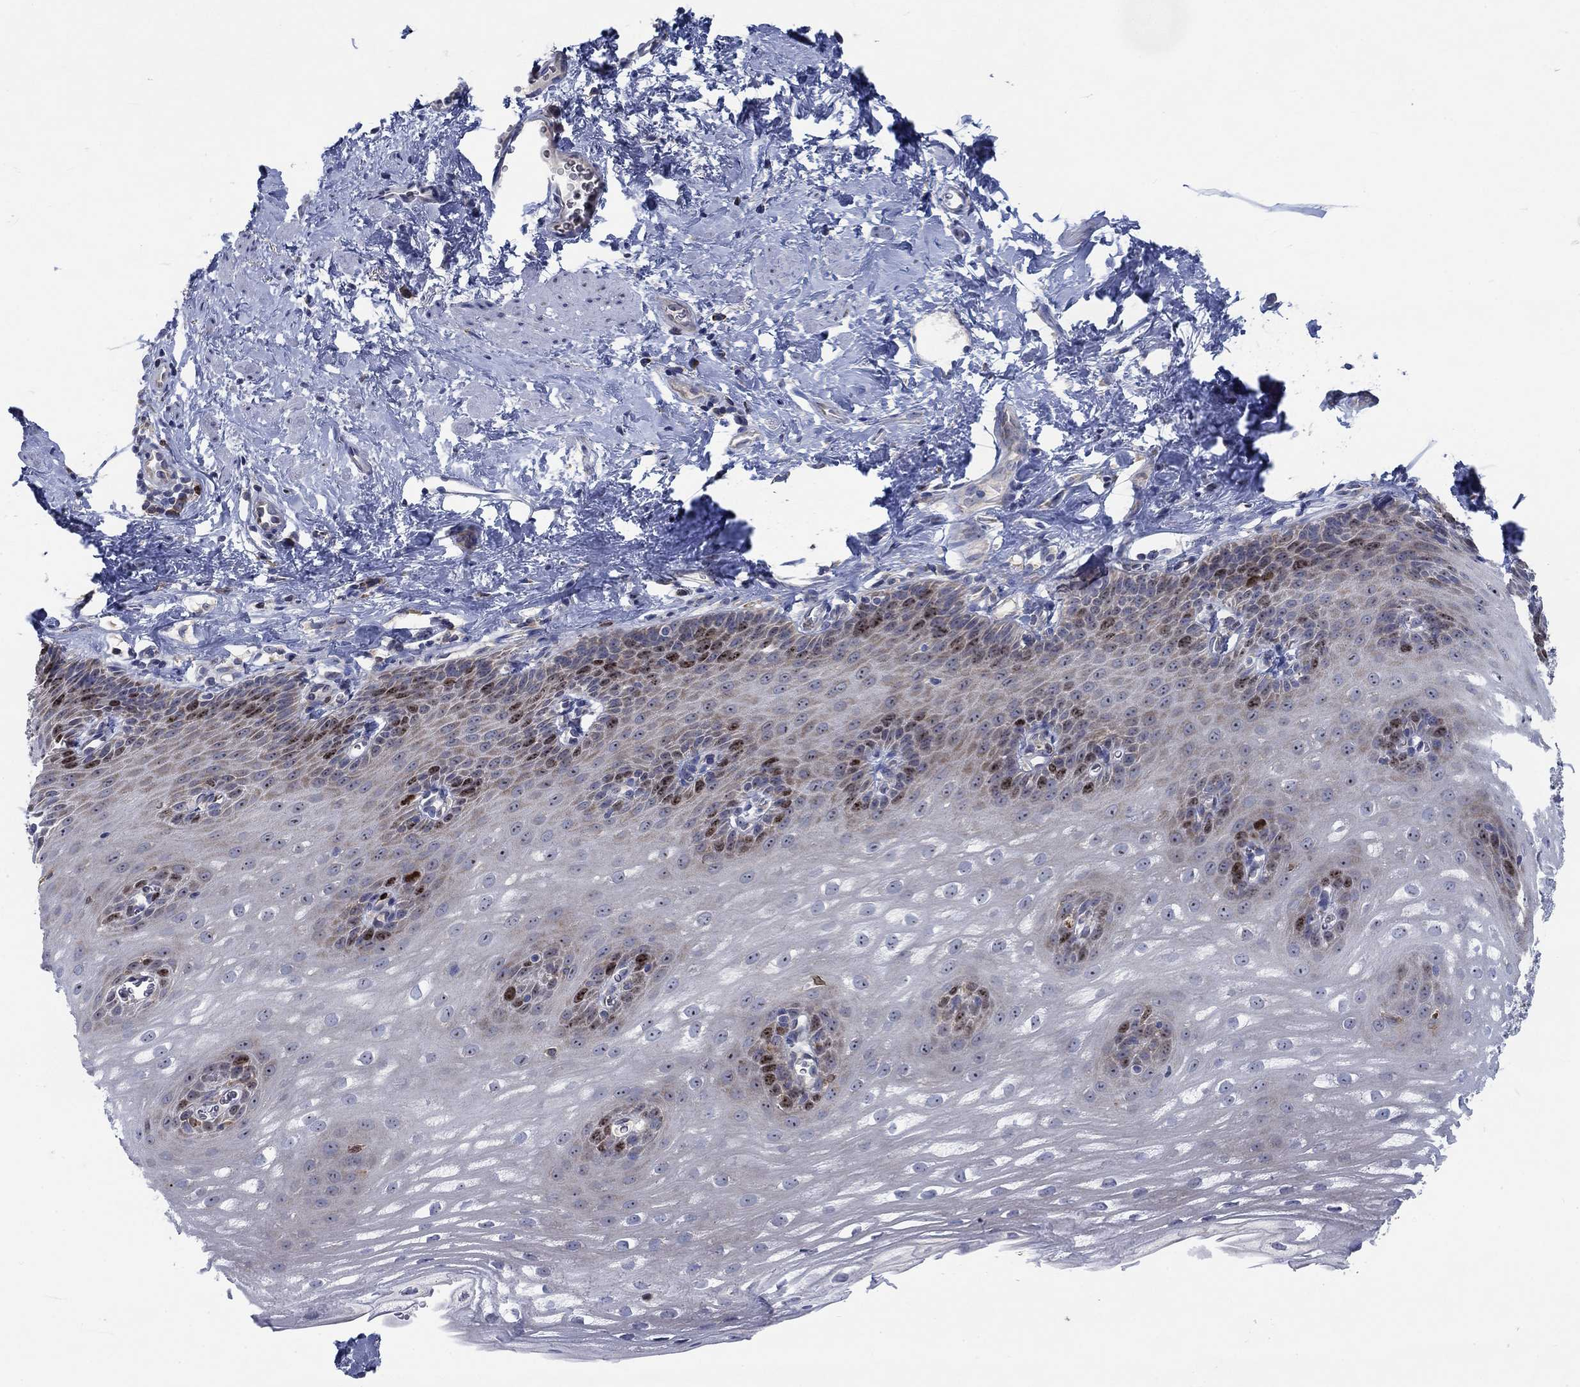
{"staining": {"intensity": "weak", "quantity": "<25%", "location": "cytoplasmic/membranous,nuclear"}, "tissue": "esophagus", "cell_type": "Squamous epithelial cells", "image_type": "normal", "snomed": [{"axis": "morphology", "description": "Normal tissue, NOS"}, {"axis": "topography", "description": "Esophagus"}], "caption": "High power microscopy image of an IHC image of unremarkable esophagus, revealing no significant expression in squamous epithelial cells. (Brightfield microscopy of DAB (3,3'-diaminobenzidine) immunohistochemistry at high magnification).", "gene": "MMP24", "patient": {"sex": "male", "age": 64}}